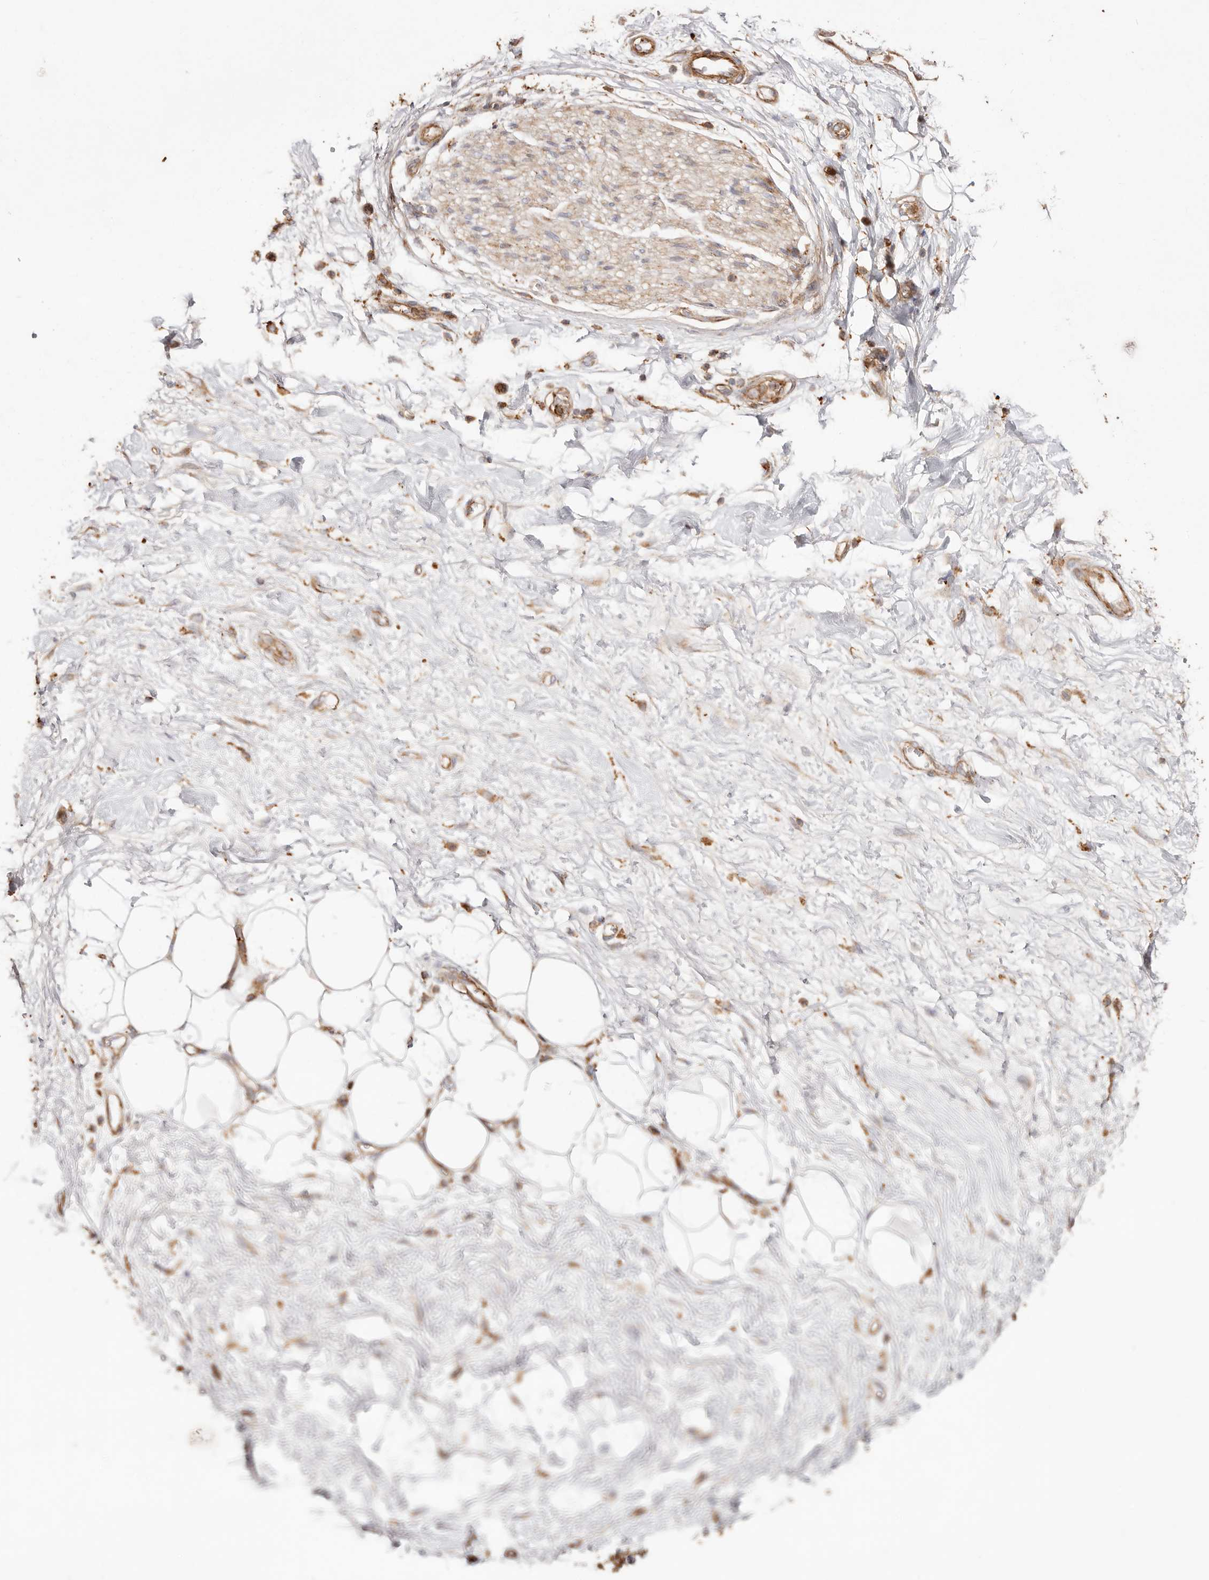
{"staining": {"intensity": "moderate", "quantity": ">75%", "location": "cytoplasmic/membranous"}, "tissue": "adipose tissue", "cell_type": "Adipocytes", "image_type": "normal", "snomed": [{"axis": "morphology", "description": "Normal tissue, NOS"}, {"axis": "morphology", "description": "Adenocarcinoma, NOS"}, {"axis": "topography", "description": "Pancreas"}, {"axis": "topography", "description": "Peripheral nerve tissue"}], "caption": "Protein staining by immunohistochemistry displays moderate cytoplasmic/membranous staining in about >75% of adipocytes in unremarkable adipose tissue.", "gene": "PTPN22", "patient": {"sex": "male", "age": 59}}